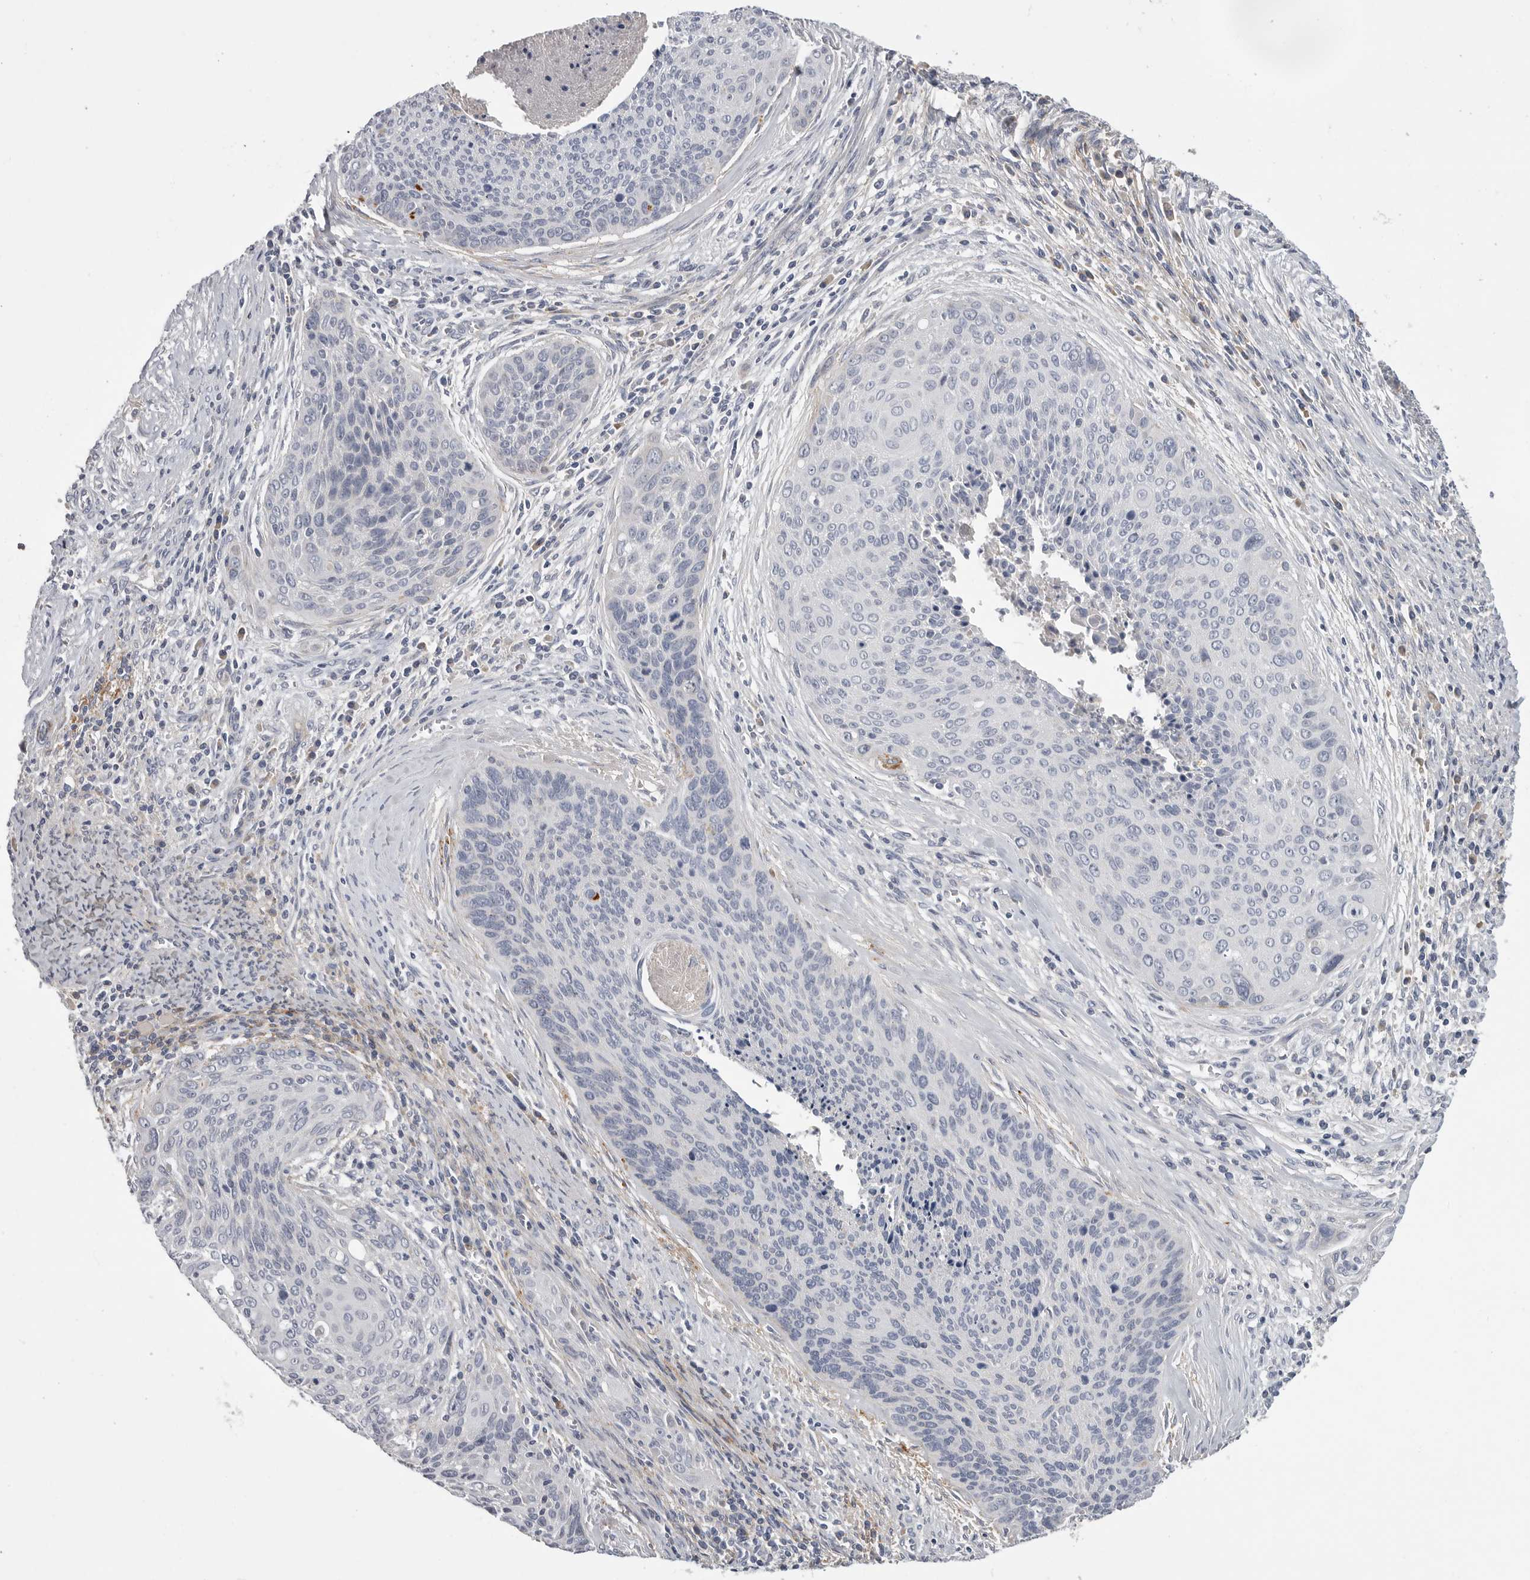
{"staining": {"intensity": "negative", "quantity": "none", "location": "none"}, "tissue": "cervical cancer", "cell_type": "Tumor cells", "image_type": "cancer", "snomed": [{"axis": "morphology", "description": "Squamous cell carcinoma, NOS"}, {"axis": "topography", "description": "Cervix"}], "caption": "The histopathology image demonstrates no staining of tumor cells in cervical squamous cell carcinoma.", "gene": "SDC3", "patient": {"sex": "female", "age": 55}}